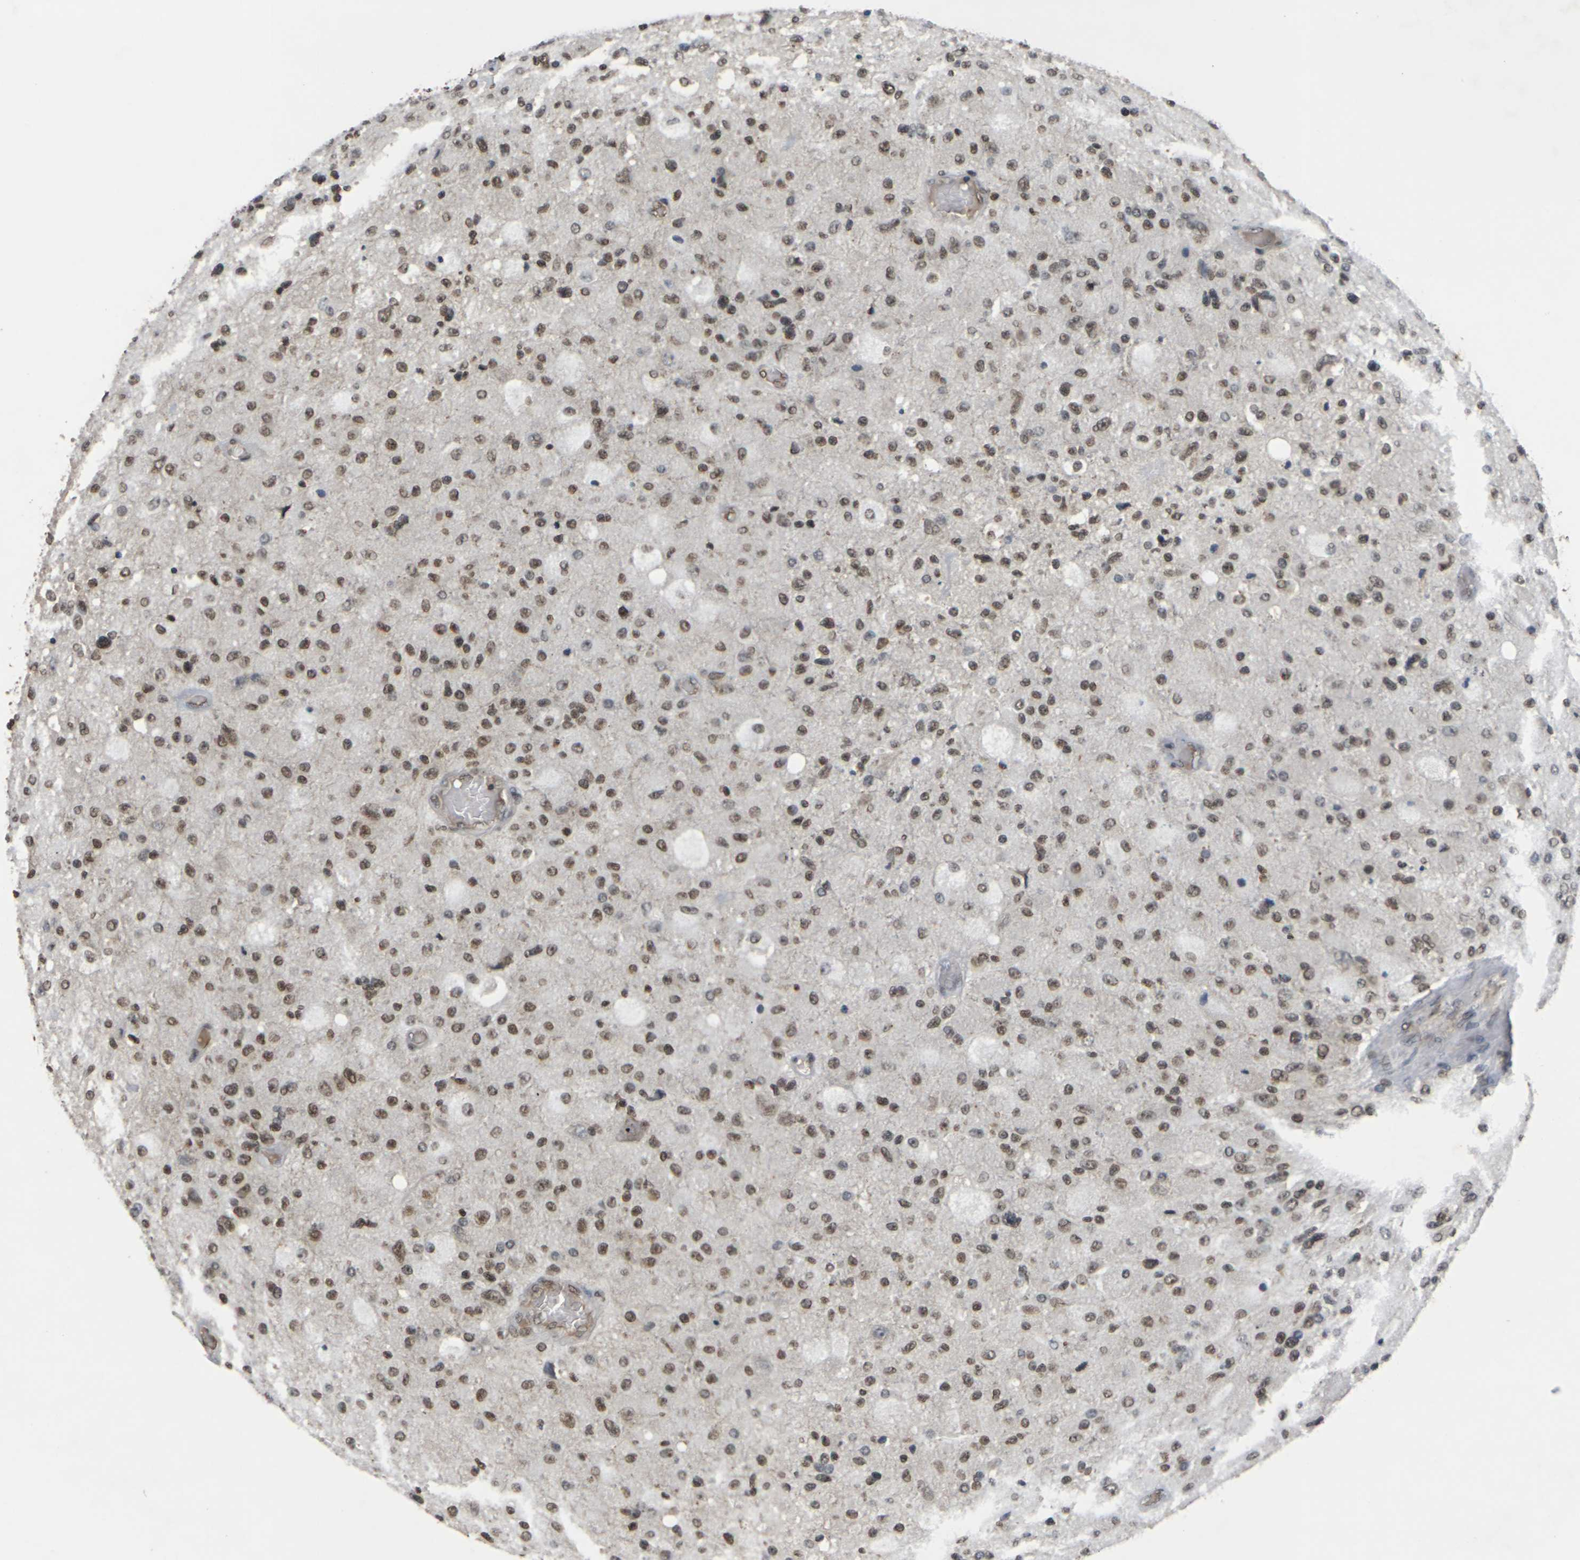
{"staining": {"intensity": "moderate", "quantity": ">75%", "location": "nuclear"}, "tissue": "glioma", "cell_type": "Tumor cells", "image_type": "cancer", "snomed": [{"axis": "morphology", "description": "Normal tissue, NOS"}, {"axis": "morphology", "description": "Glioma, malignant, High grade"}, {"axis": "topography", "description": "Cerebral cortex"}], "caption": "Tumor cells demonstrate medium levels of moderate nuclear staining in approximately >75% of cells in human high-grade glioma (malignant).", "gene": "NELFA", "patient": {"sex": "male", "age": 77}}